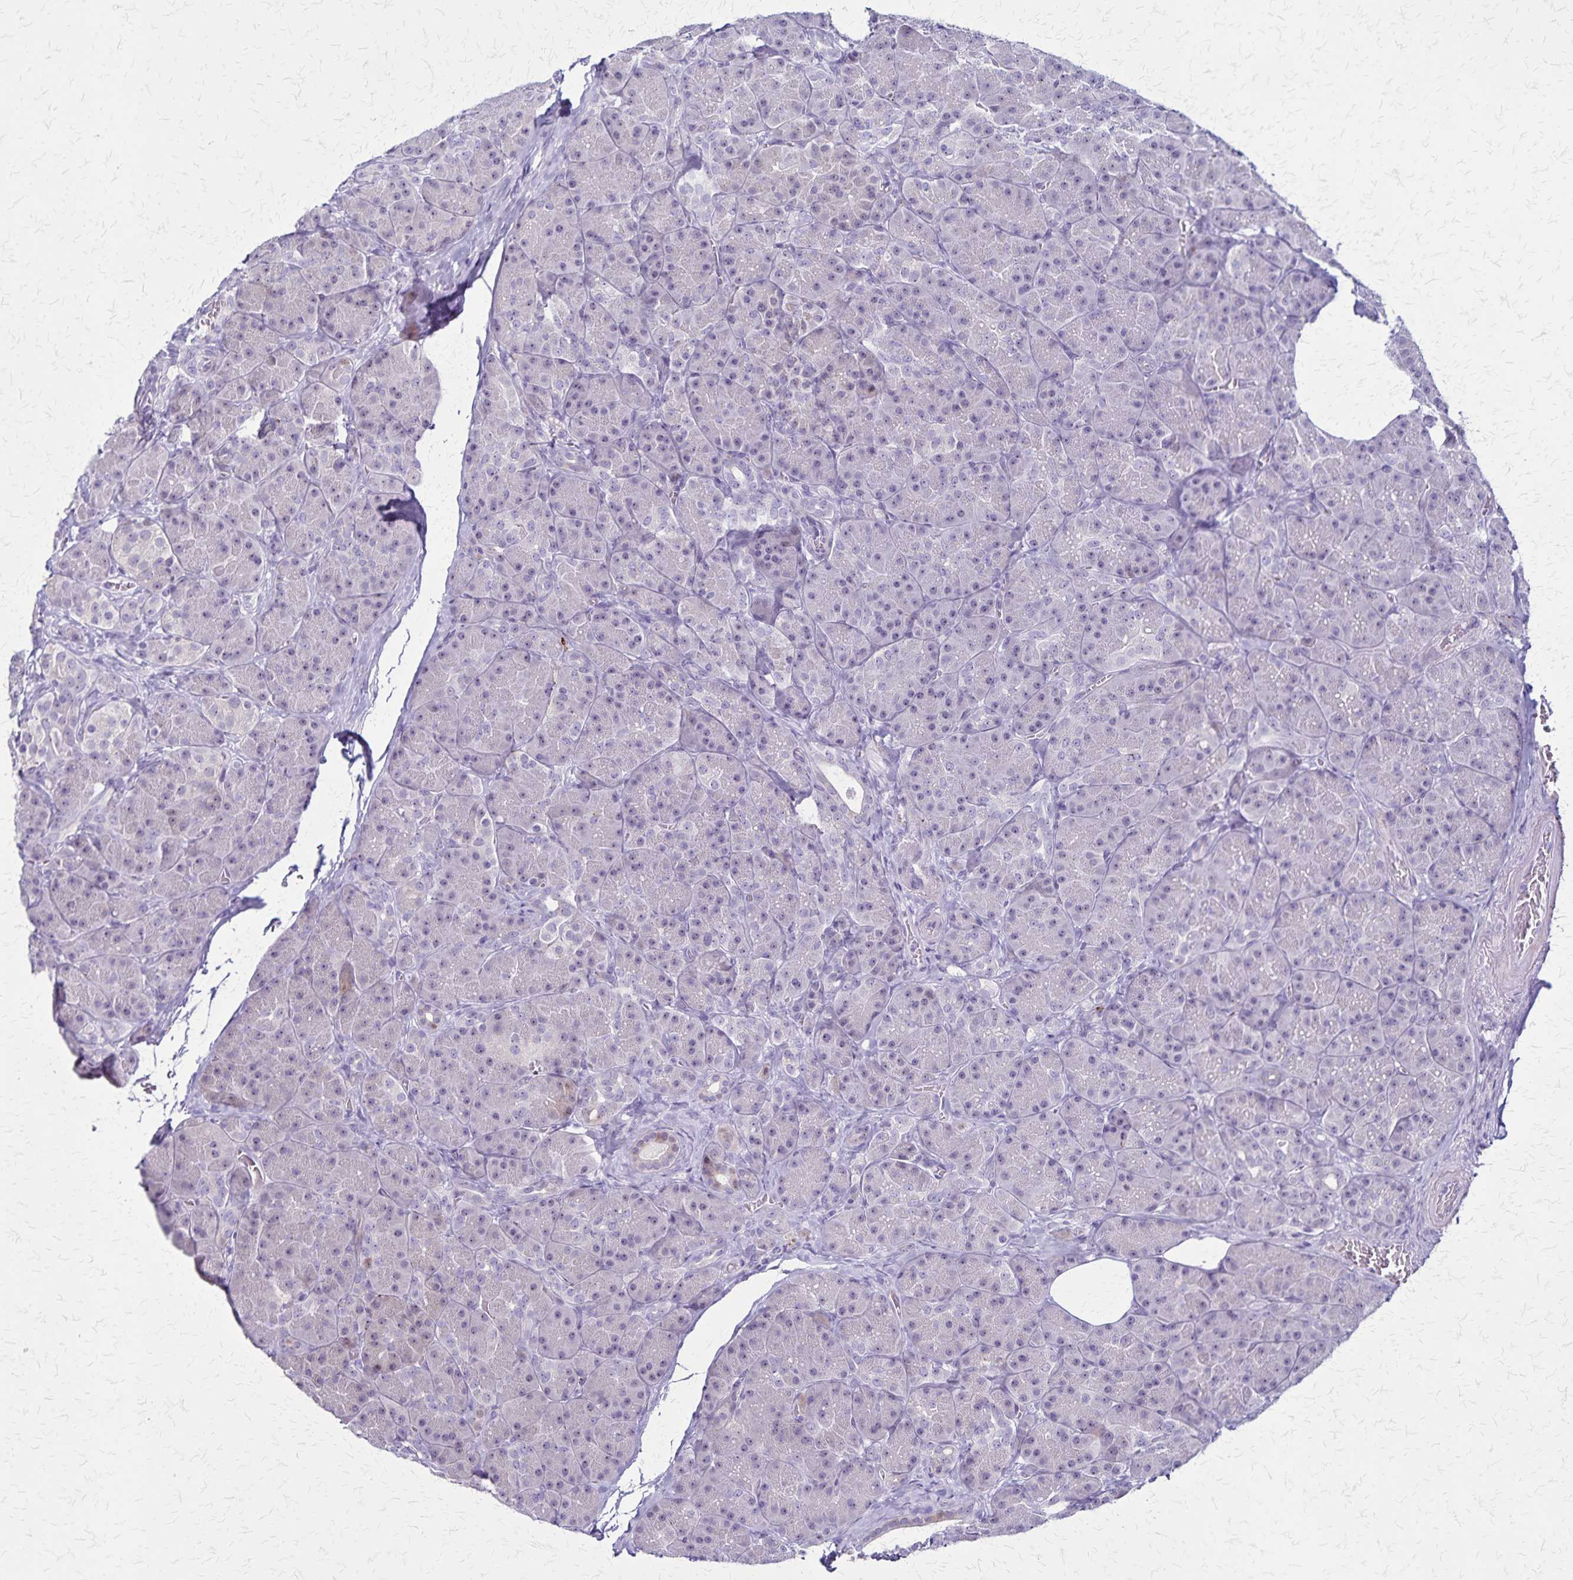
{"staining": {"intensity": "weak", "quantity": "25%-75%", "location": "cytoplasmic/membranous,nuclear"}, "tissue": "pancreas", "cell_type": "Exocrine glandular cells", "image_type": "normal", "snomed": [{"axis": "morphology", "description": "Normal tissue, NOS"}, {"axis": "topography", "description": "Pancreas"}], "caption": "Immunohistochemistry photomicrograph of benign pancreas stained for a protein (brown), which reveals low levels of weak cytoplasmic/membranous,nuclear expression in about 25%-75% of exocrine glandular cells.", "gene": "OR51B5", "patient": {"sex": "male", "age": 57}}